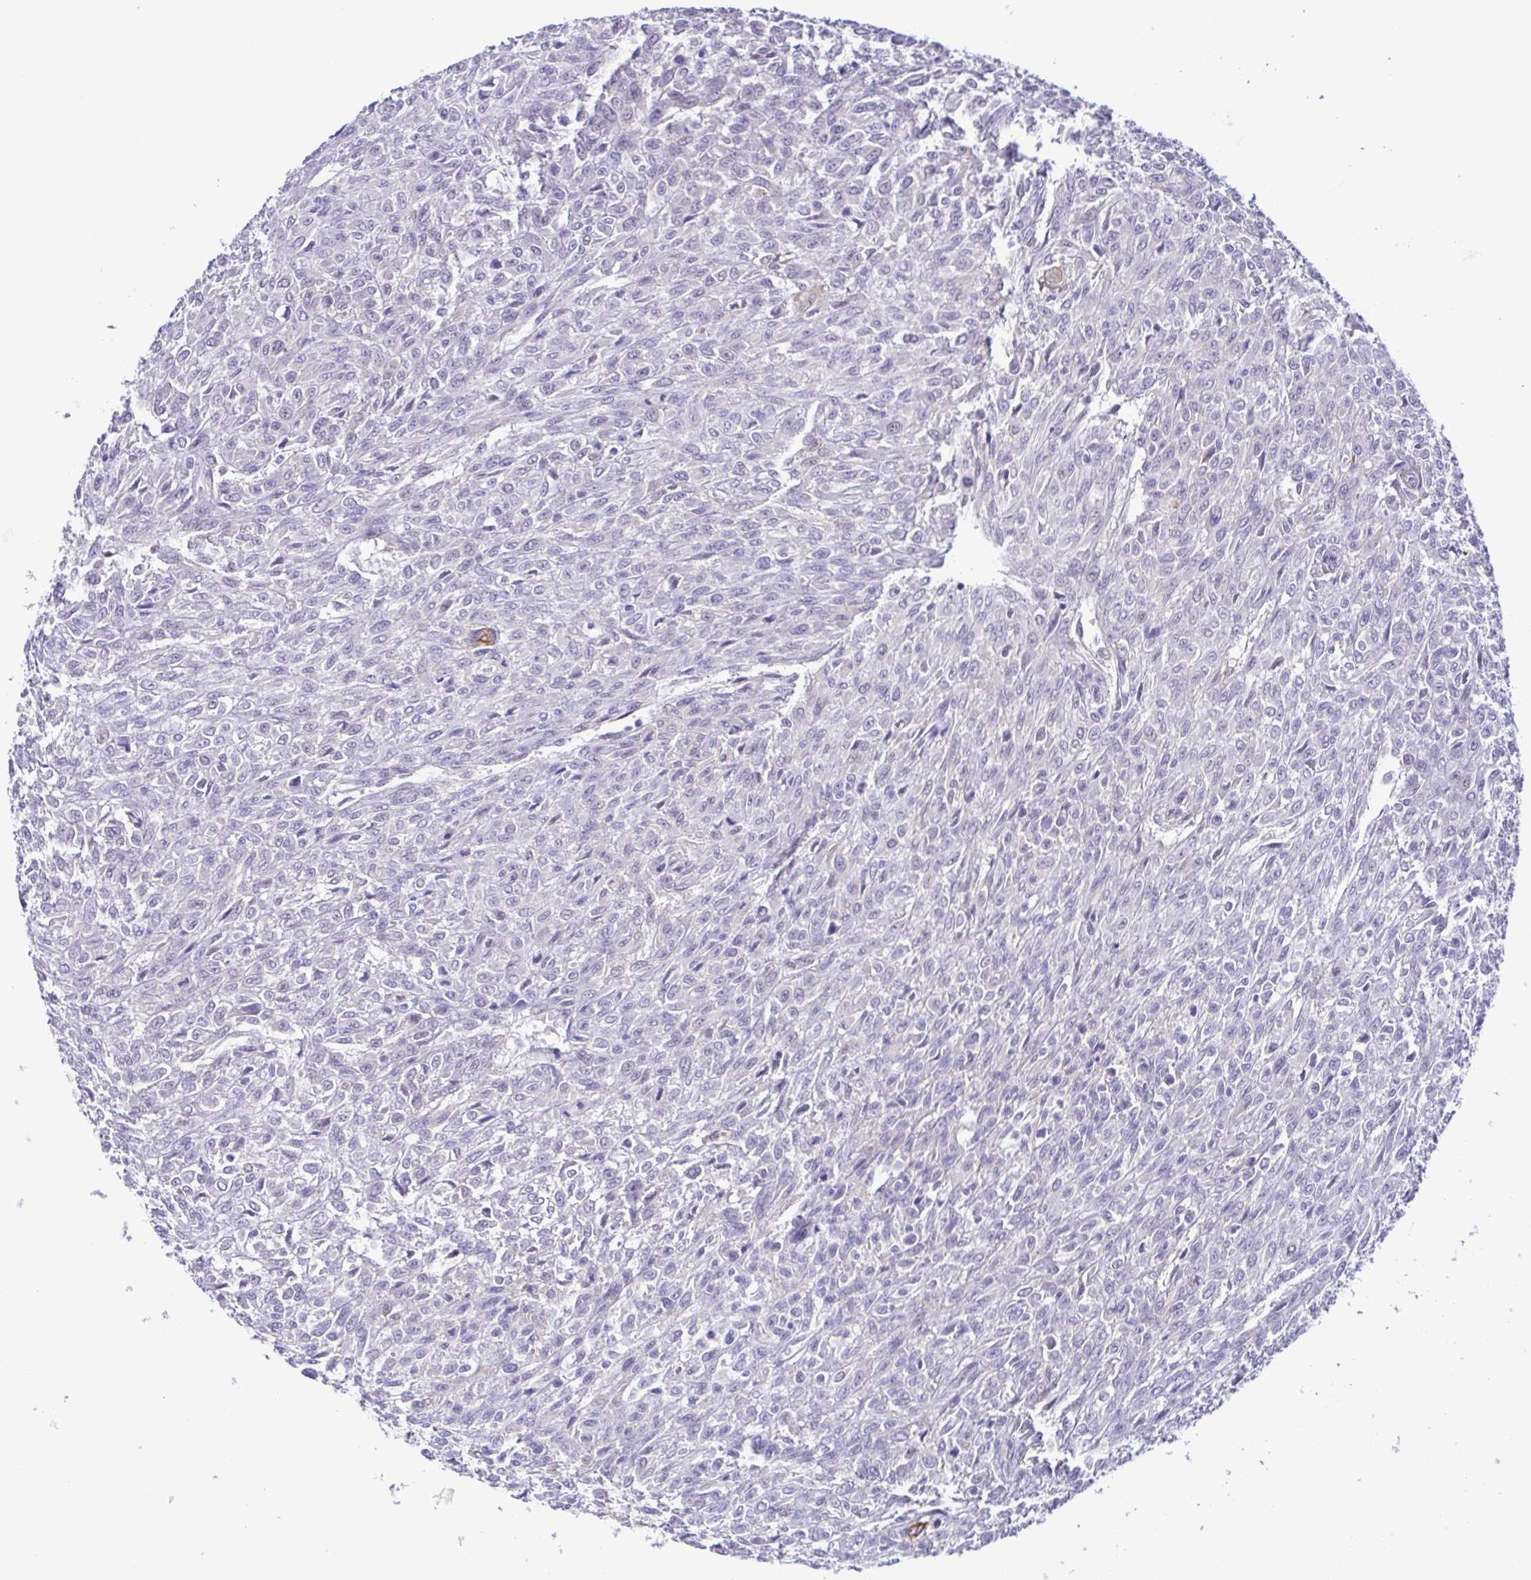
{"staining": {"intensity": "negative", "quantity": "none", "location": "none"}, "tissue": "renal cancer", "cell_type": "Tumor cells", "image_type": "cancer", "snomed": [{"axis": "morphology", "description": "Adenocarcinoma, NOS"}, {"axis": "topography", "description": "Kidney"}], "caption": "Immunohistochemical staining of human adenocarcinoma (renal) demonstrates no significant positivity in tumor cells.", "gene": "DCLK2", "patient": {"sex": "male", "age": 58}}